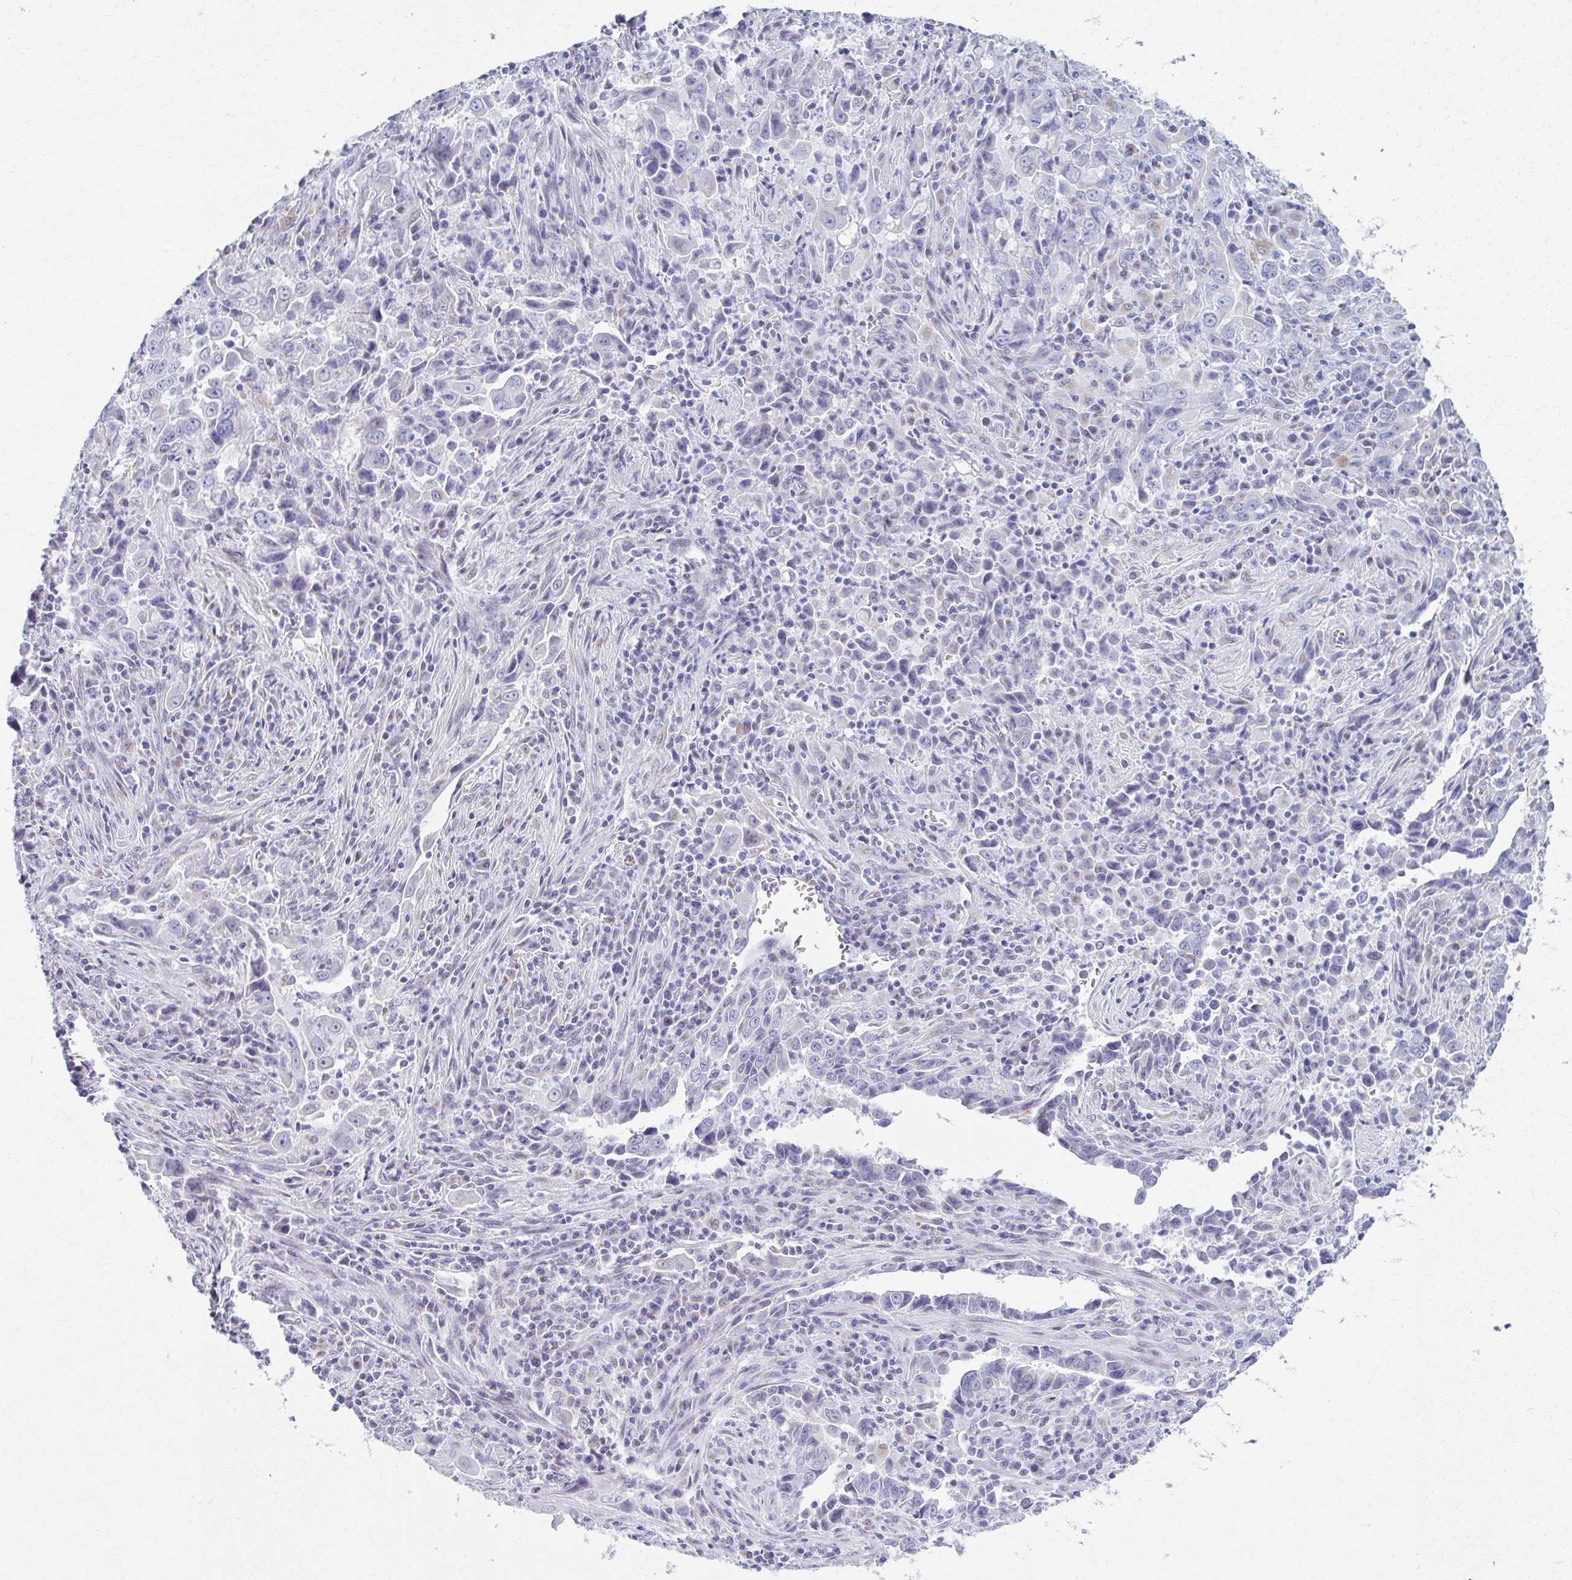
{"staining": {"intensity": "negative", "quantity": "none", "location": "none"}, "tissue": "lung cancer", "cell_type": "Tumor cells", "image_type": "cancer", "snomed": [{"axis": "morphology", "description": "Adenocarcinoma, NOS"}, {"axis": "topography", "description": "Lung"}], "caption": "Immunohistochemistry (IHC) image of human lung cancer stained for a protein (brown), which exhibits no staining in tumor cells.", "gene": "SCLY", "patient": {"sex": "male", "age": 67}}